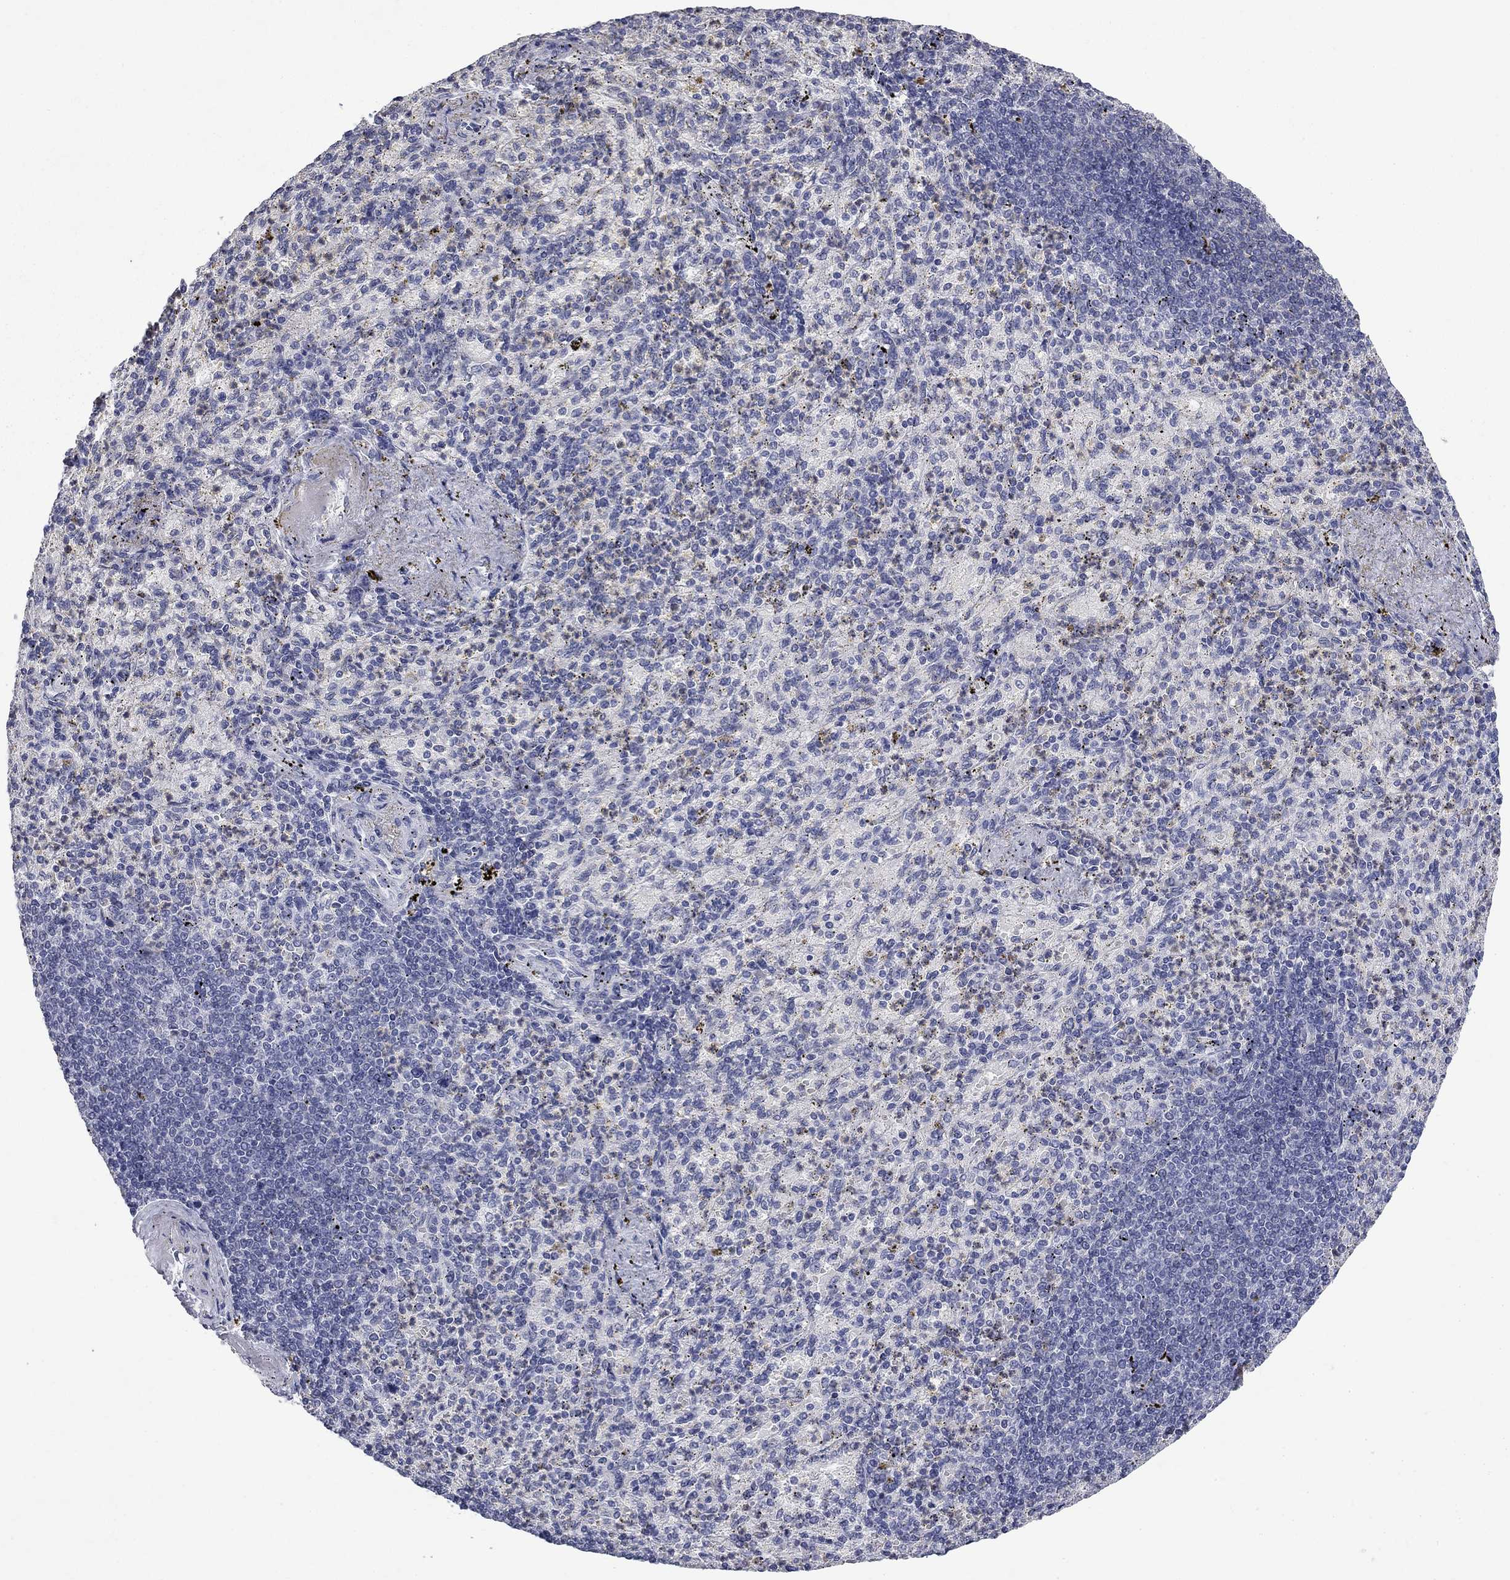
{"staining": {"intensity": "negative", "quantity": "none", "location": "none"}, "tissue": "spleen", "cell_type": "Cells in red pulp", "image_type": "normal", "snomed": [{"axis": "morphology", "description": "Normal tissue, NOS"}, {"axis": "topography", "description": "Spleen"}], "caption": "High magnification brightfield microscopy of unremarkable spleen stained with DAB (brown) and counterstained with hematoxylin (blue): cells in red pulp show no significant expression.", "gene": "SLC51A", "patient": {"sex": "female", "age": 74}}